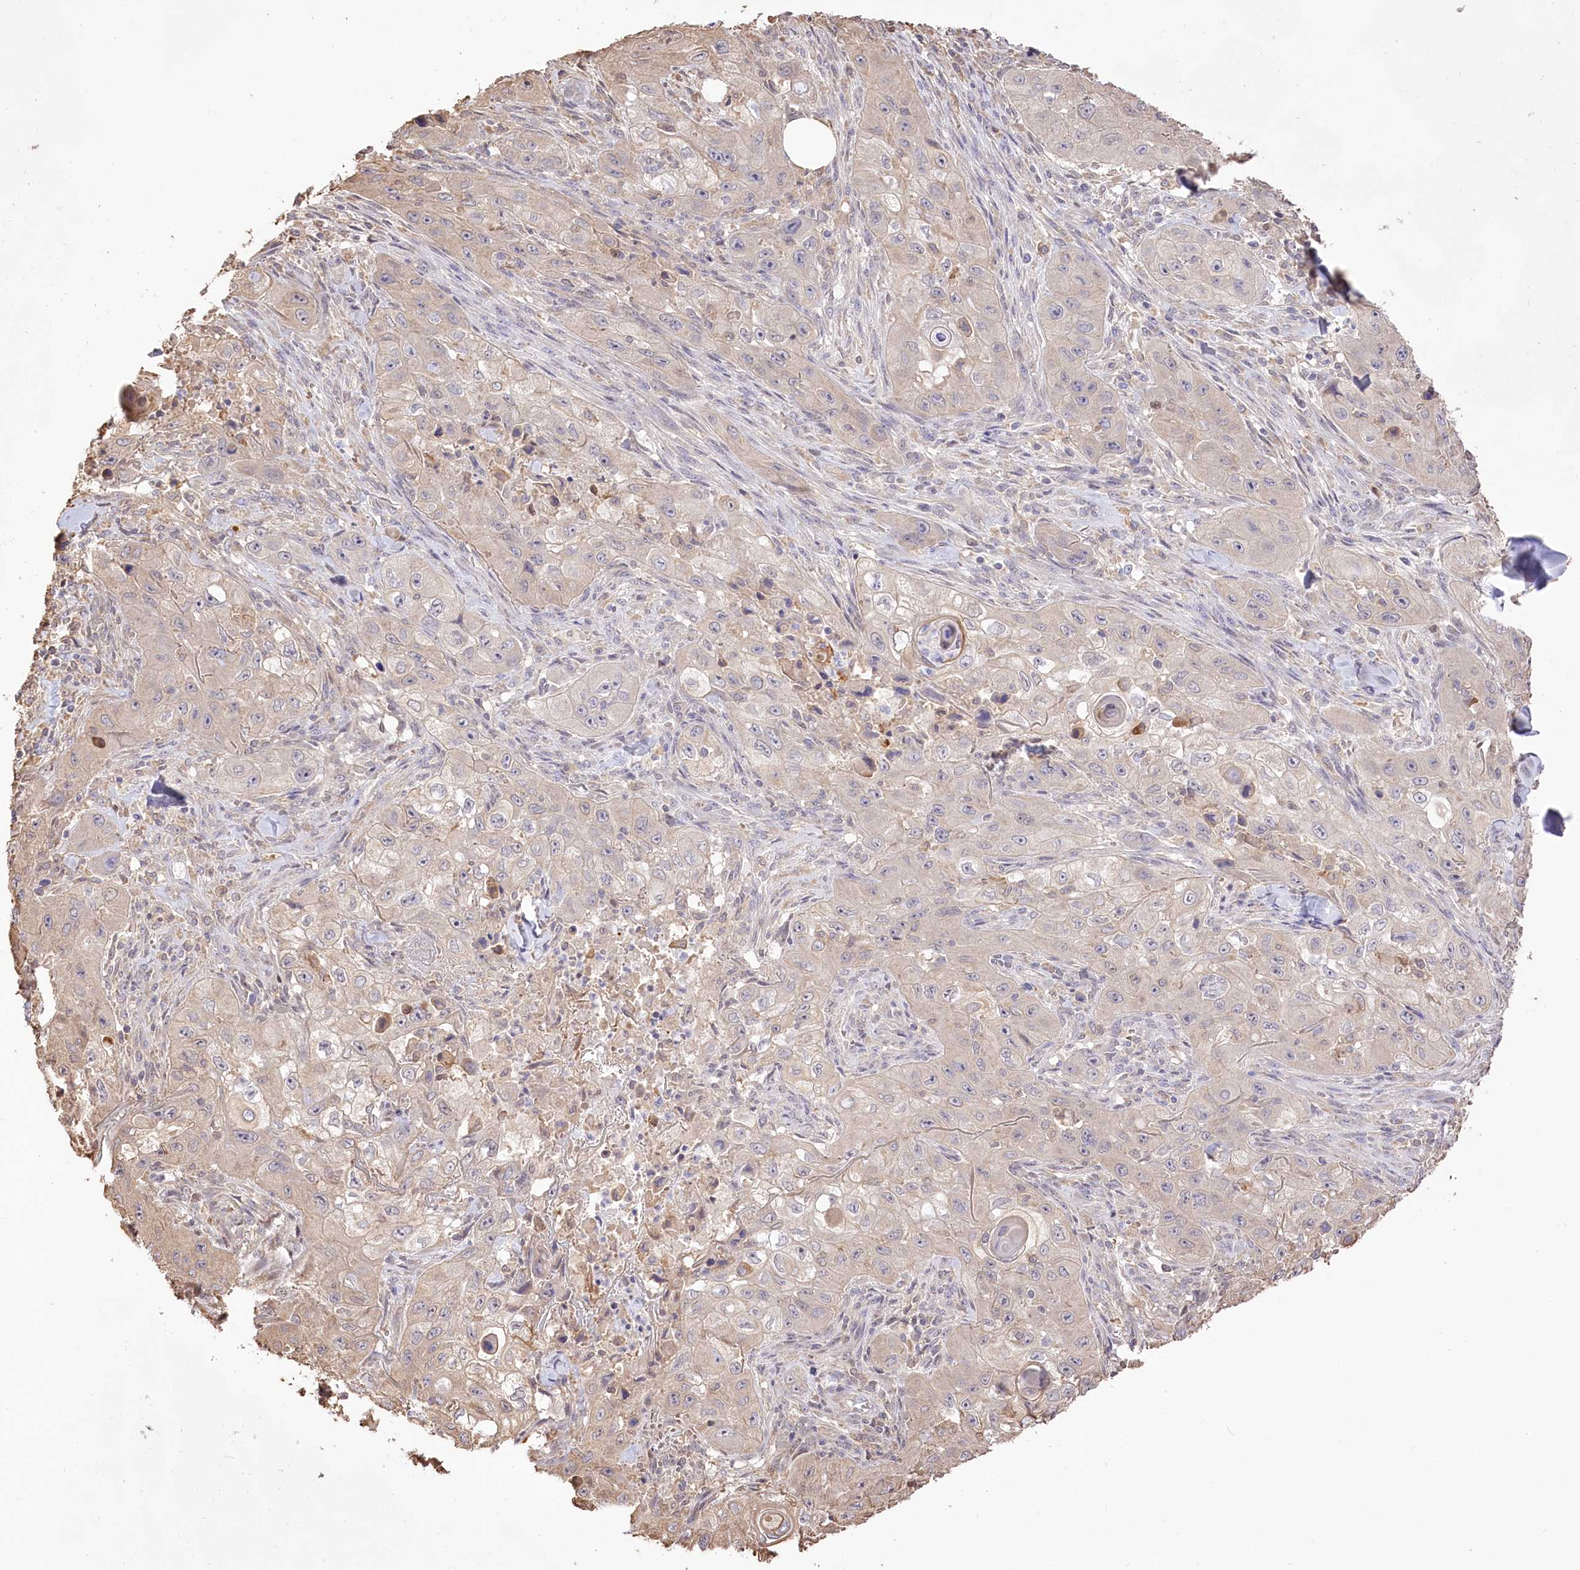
{"staining": {"intensity": "negative", "quantity": "none", "location": "none"}, "tissue": "skin cancer", "cell_type": "Tumor cells", "image_type": "cancer", "snomed": [{"axis": "morphology", "description": "Squamous cell carcinoma, NOS"}, {"axis": "topography", "description": "Skin"}, {"axis": "topography", "description": "Subcutis"}], "caption": "High power microscopy micrograph of an immunohistochemistry (IHC) image of squamous cell carcinoma (skin), revealing no significant positivity in tumor cells.", "gene": "R3HDM2", "patient": {"sex": "male", "age": 73}}